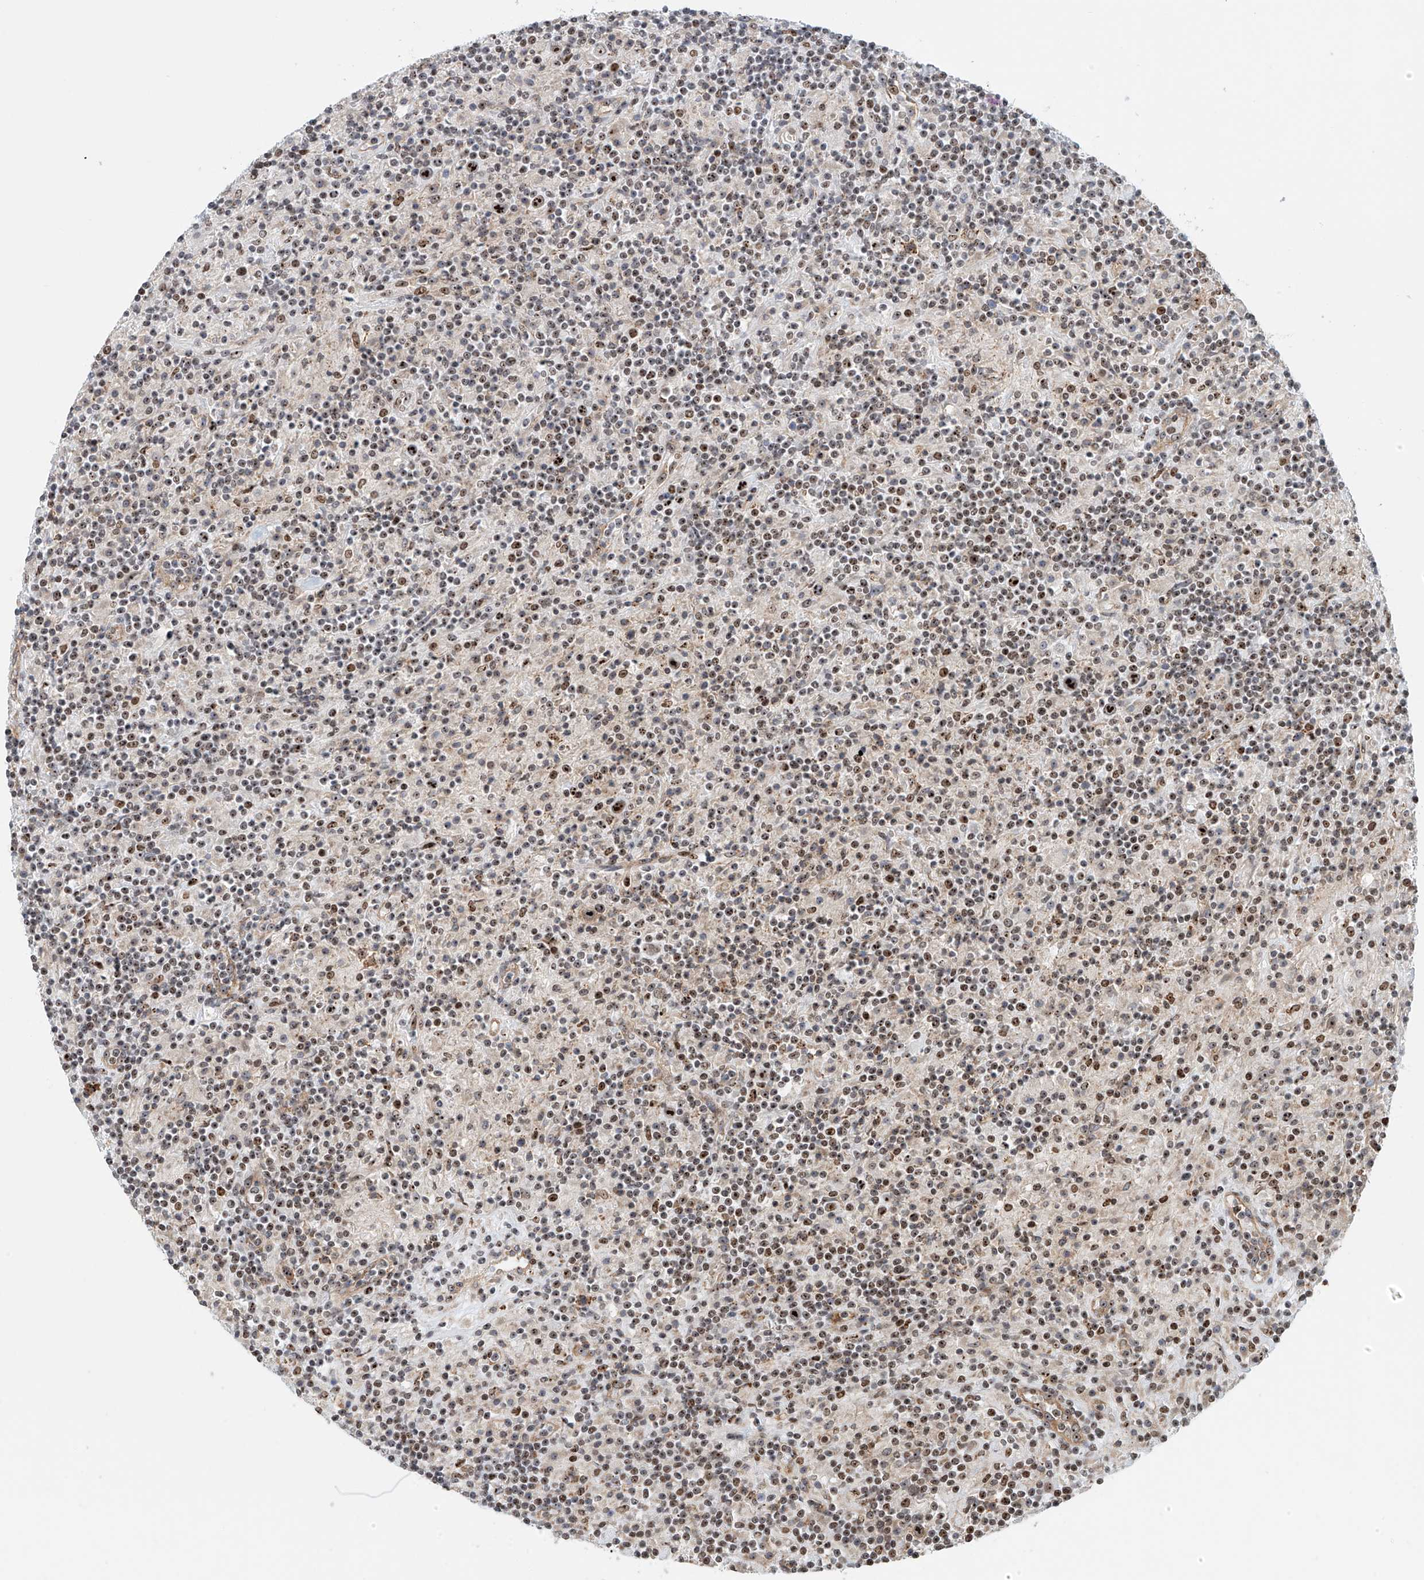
{"staining": {"intensity": "strong", "quantity": ">75%", "location": "nuclear"}, "tissue": "lymphoma", "cell_type": "Tumor cells", "image_type": "cancer", "snomed": [{"axis": "morphology", "description": "Hodgkin's disease, NOS"}, {"axis": "topography", "description": "Lymph node"}], "caption": "About >75% of tumor cells in lymphoma exhibit strong nuclear protein expression as visualized by brown immunohistochemical staining.", "gene": "PRUNE2", "patient": {"sex": "male", "age": 70}}